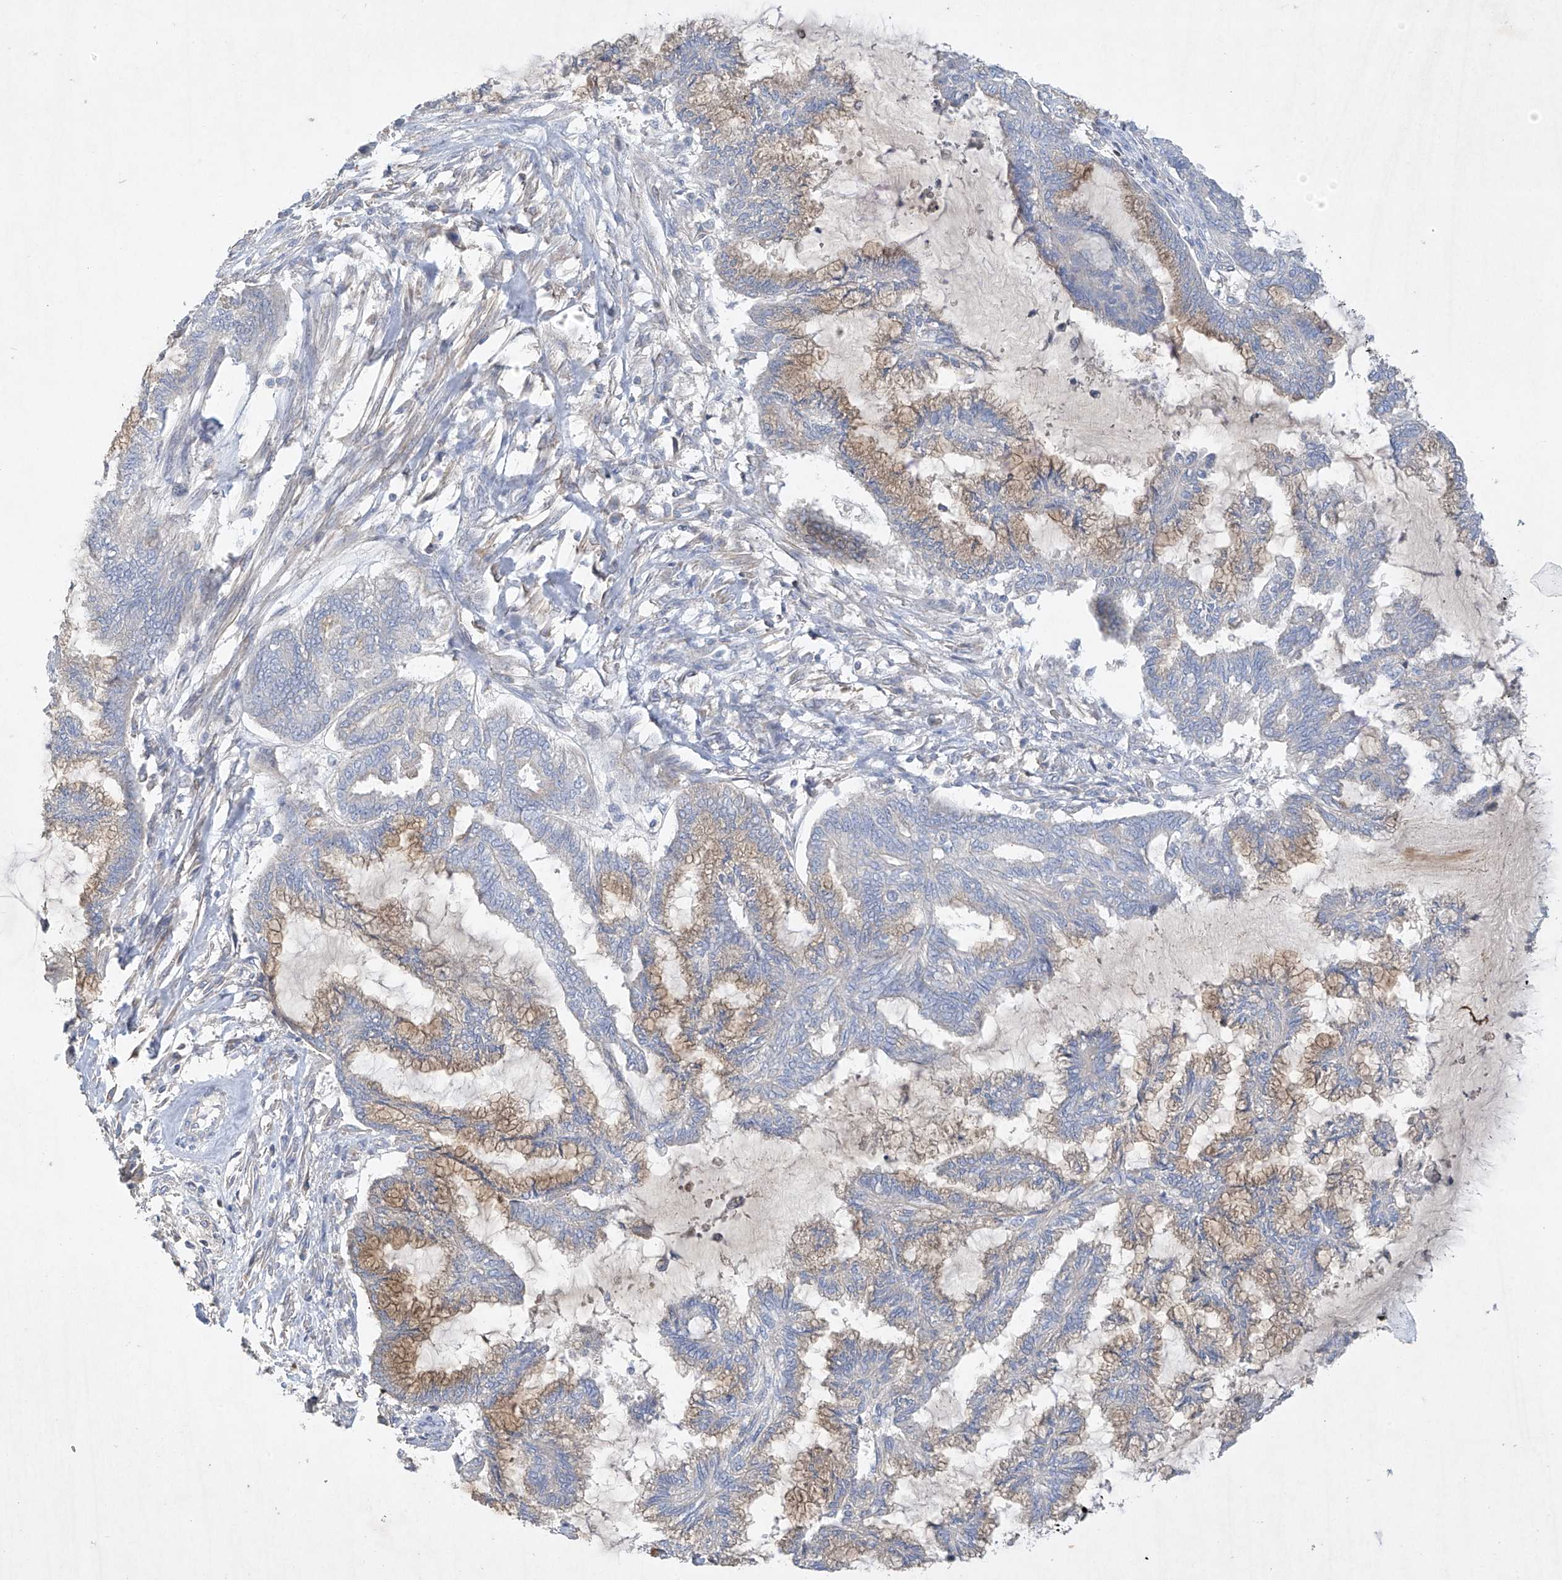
{"staining": {"intensity": "moderate", "quantity": "25%-75%", "location": "cytoplasmic/membranous"}, "tissue": "endometrial cancer", "cell_type": "Tumor cells", "image_type": "cancer", "snomed": [{"axis": "morphology", "description": "Adenocarcinoma, NOS"}, {"axis": "topography", "description": "Endometrium"}], "caption": "Endometrial cancer (adenocarcinoma) was stained to show a protein in brown. There is medium levels of moderate cytoplasmic/membranous staining in approximately 25%-75% of tumor cells.", "gene": "PRSS12", "patient": {"sex": "female", "age": 86}}